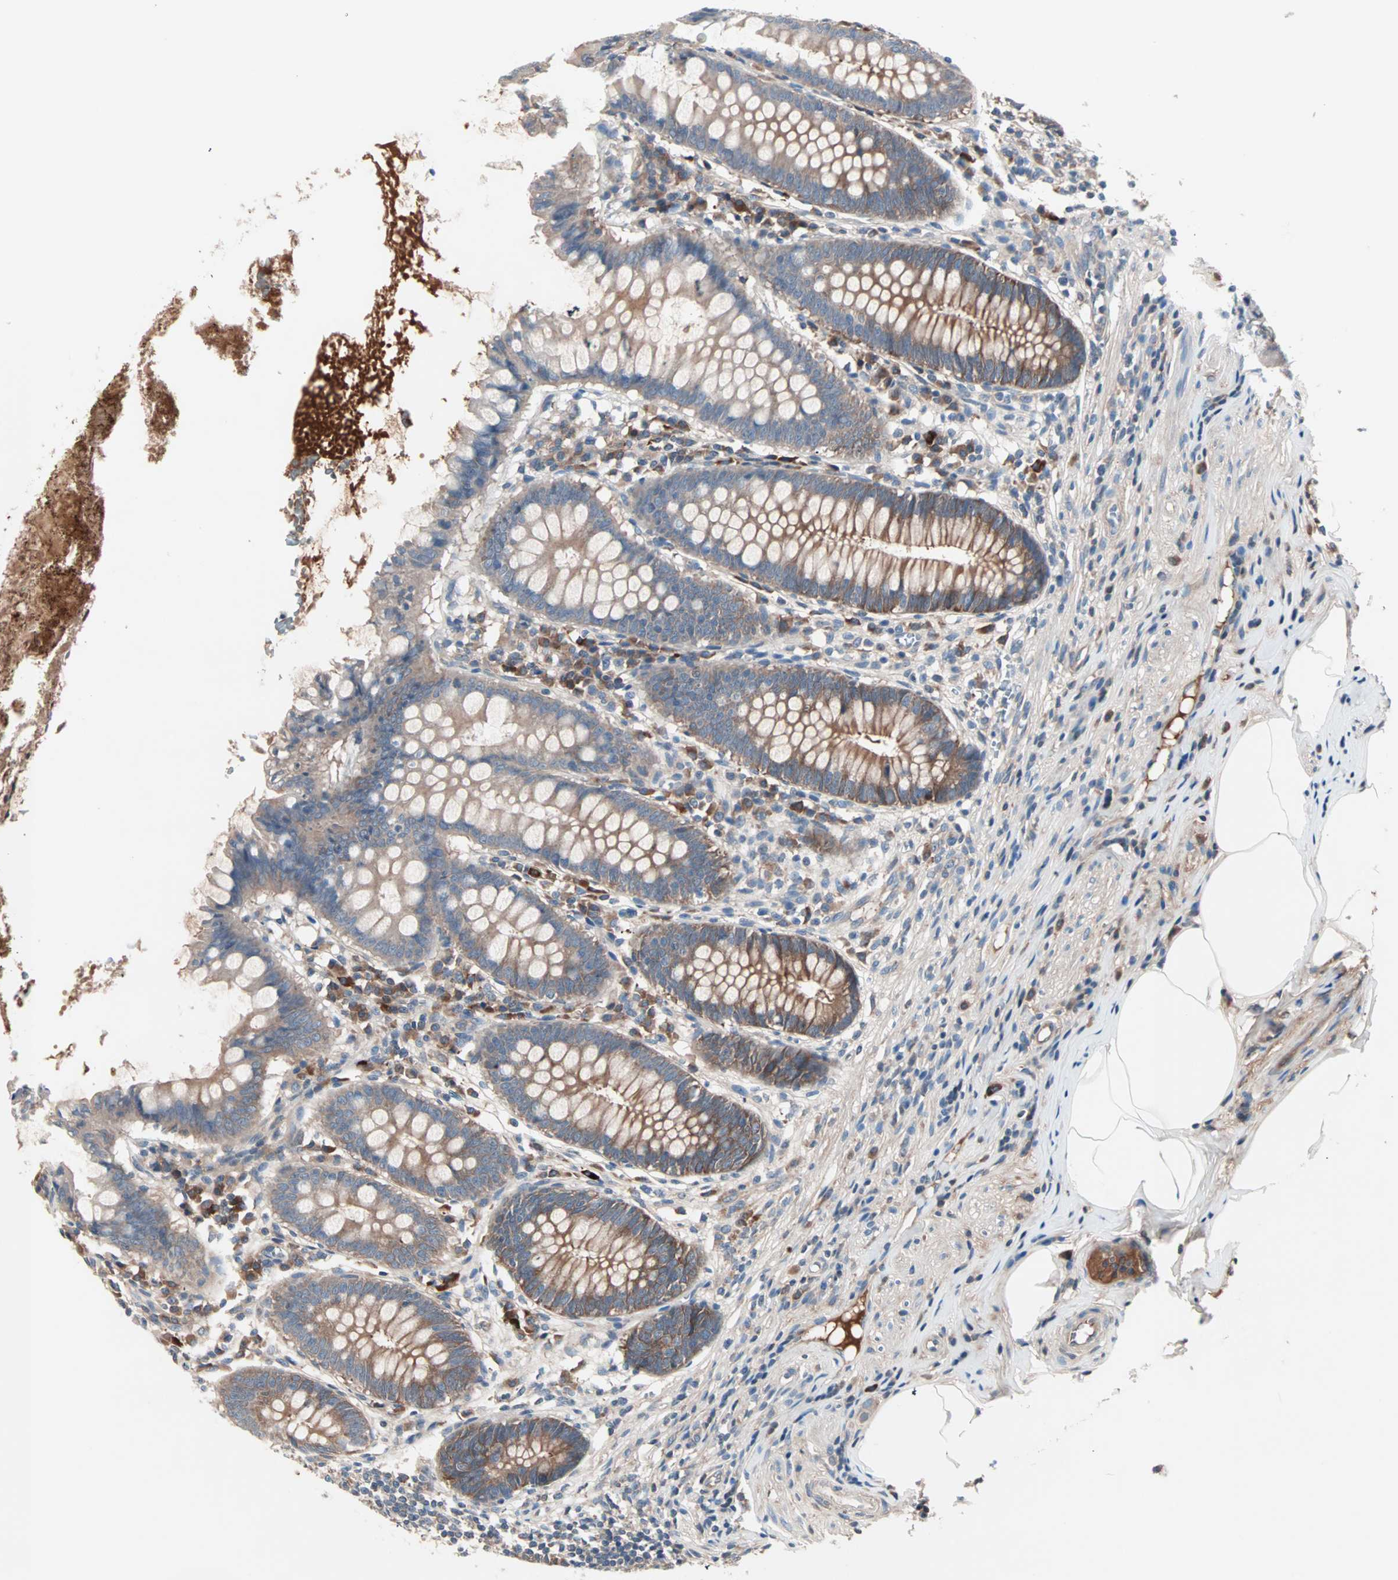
{"staining": {"intensity": "moderate", "quantity": ">75%", "location": "cytoplasmic/membranous"}, "tissue": "appendix", "cell_type": "Glandular cells", "image_type": "normal", "snomed": [{"axis": "morphology", "description": "Normal tissue, NOS"}, {"axis": "topography", "description": "Appendix"}], "caption": "An image of appendix stained for a protein shows moderate cytoplasmic/membranous brown staining in glandular cells.", "gene": "CAD", "patient": {"sex": "female", "age": 50}}